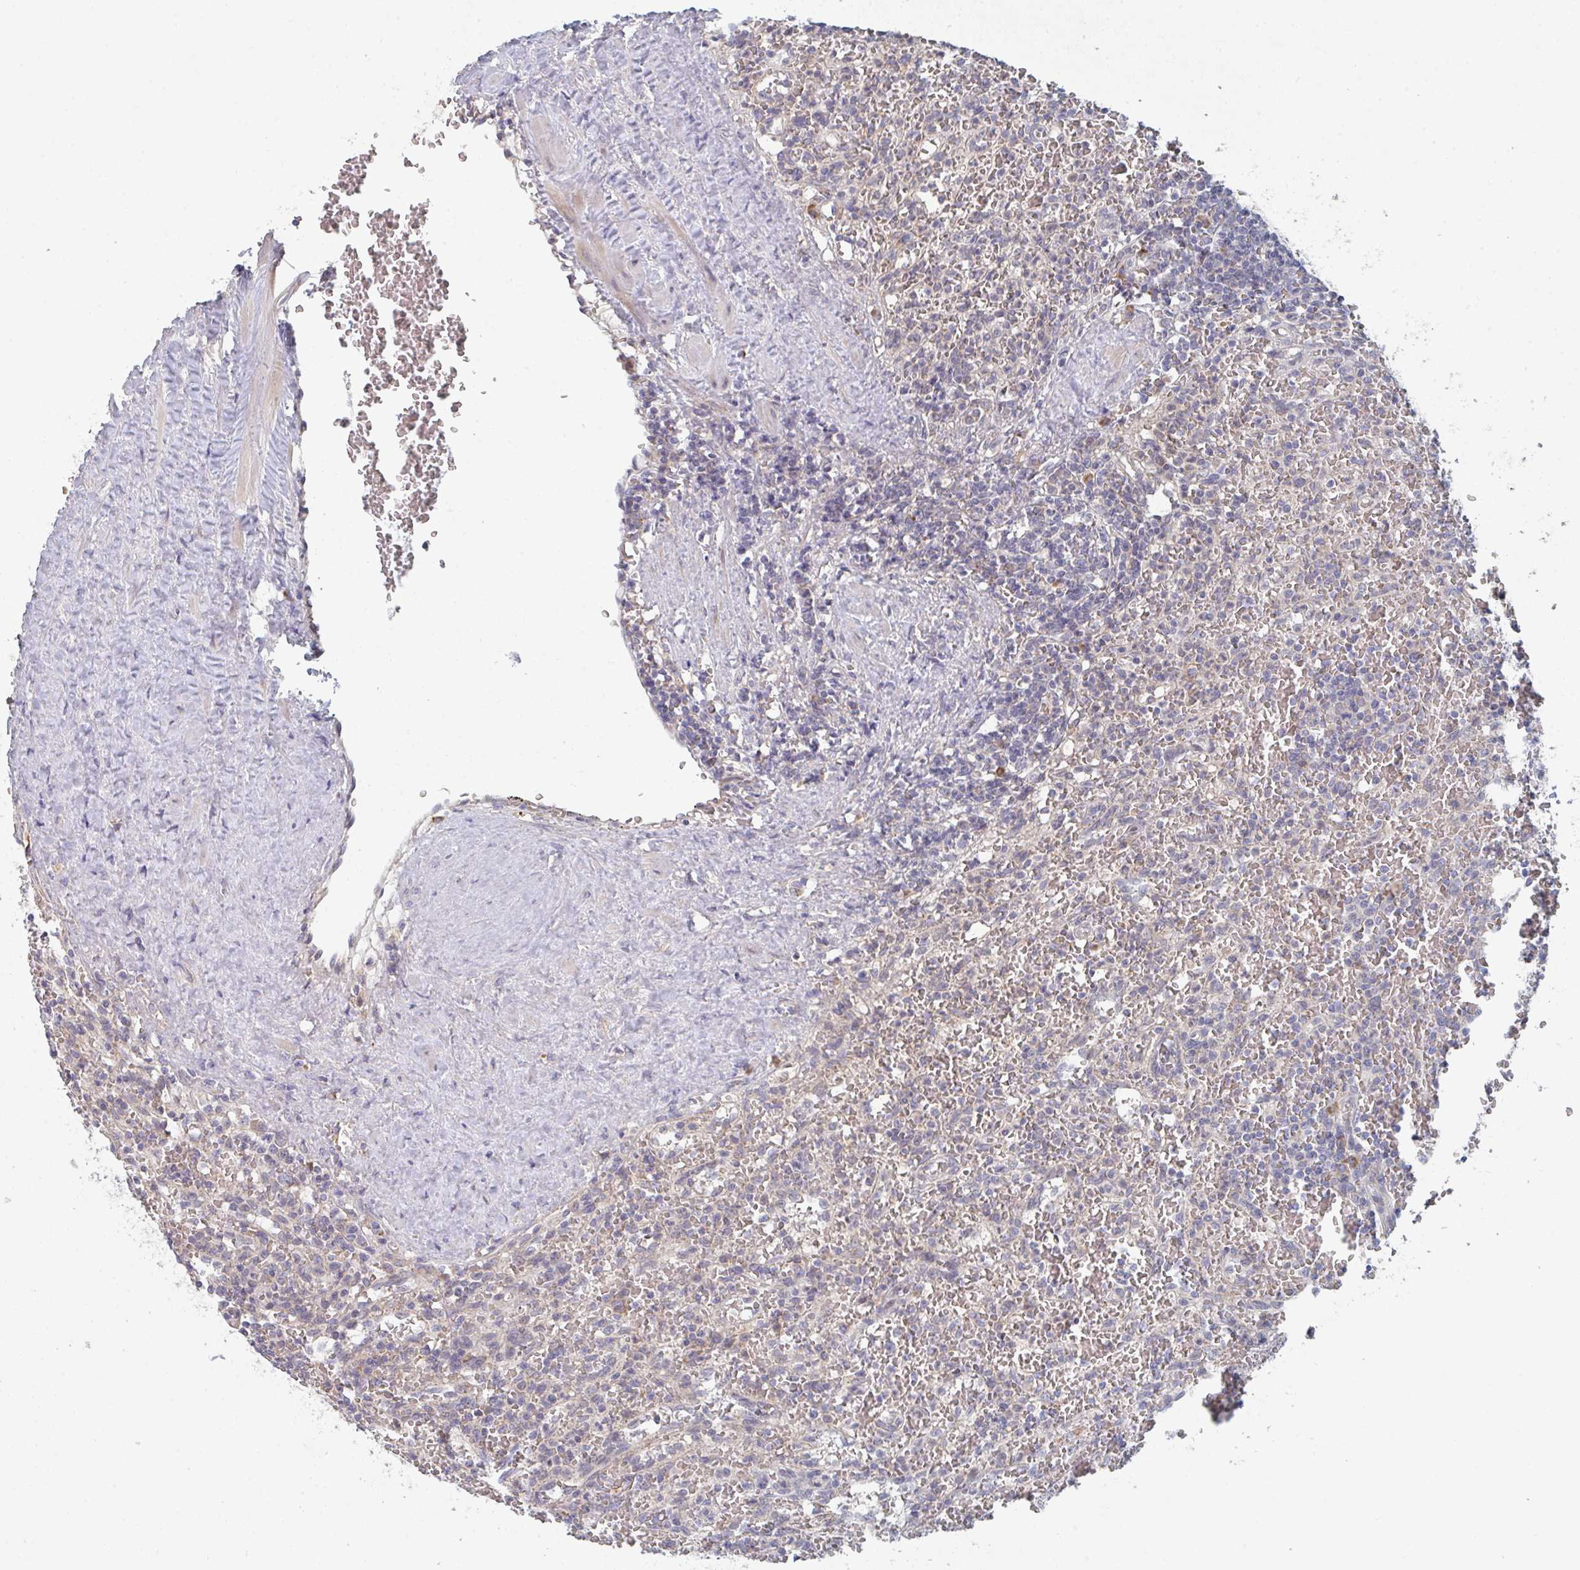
{"staining": {"intensity": "negative", "quantity": "none", "location": "none"}, "tissue": "lymphoma", "cell_type": "Tumor cells", "image_type": "cancer", "snomed": [{"axis": "morphology", "description": "Malignant lymphoma, non-Hodgkin's type, Low grade"}, {"axis": "topography", "description": "Spleen"}], "caption": "High magnification brightfield microscopy of malignant lymphoma, non-Hodgkin's type (low-grade) stained with DAB (brown) and counterstained with hematoxylin (blue): tumor cells show no significant positivity.", "gene": "ELOVL1", "patient": {"sex": "female", "age": 64}}